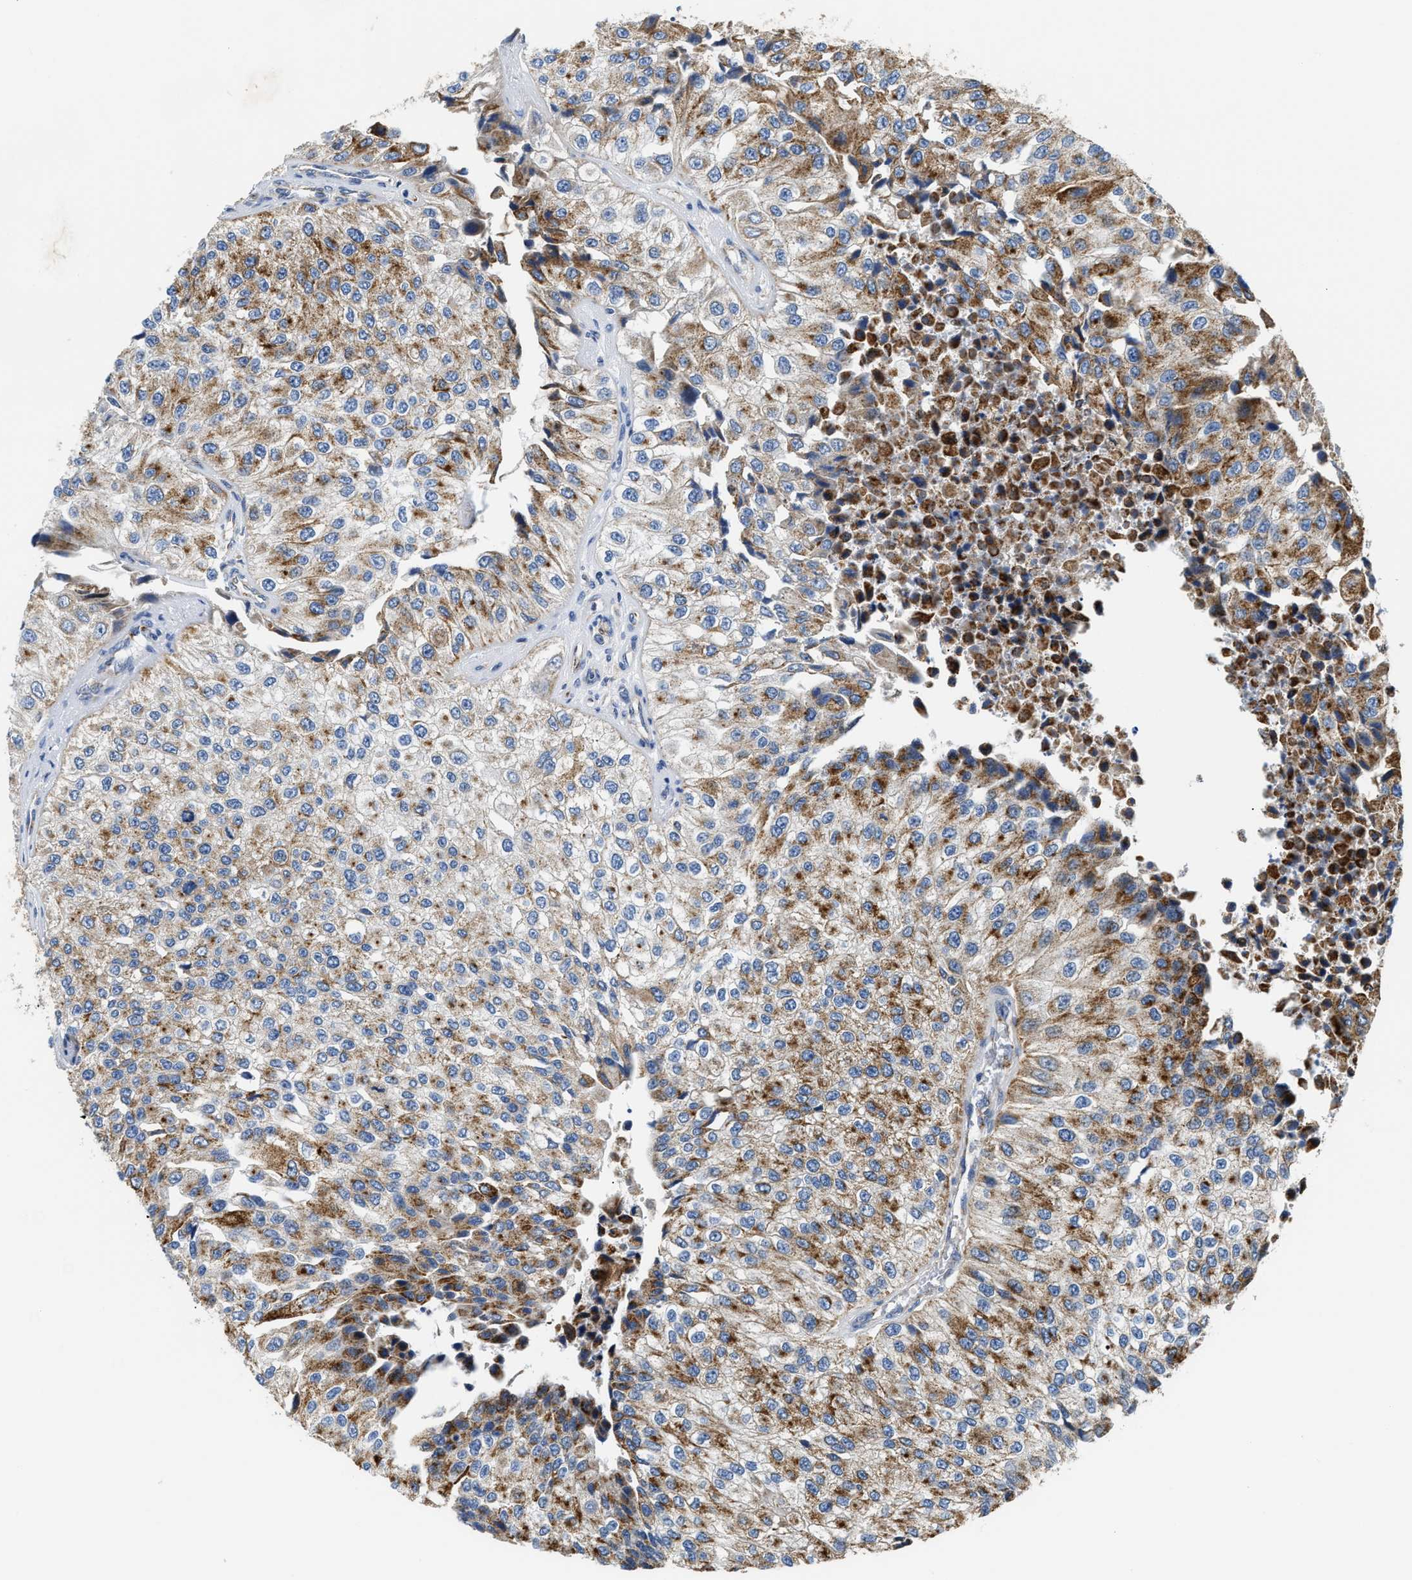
{"staining": {"intensity": "moderate", "quantity": ">75%", "location": "cytoplasmic/membranous"}, "tissue": "urothelial cancer", "cell_type": "Tumor cells", "image_type": "cancer", "snomed": [{"axis": "morphology", "description": "Urothelial carcinoma, High grade"}, {"axis": "topography", "description": "Kidney"}, {"axis": "topography", "description": "Urinary bladder"}], "caption": "High-magnification brightfield microscopy of urothelial carcinoma (high-grade) stained with DAB (brown) and counterstained with hematoxylin (blue). tumor cells exhibit moderate cytoplasmic/membranous expression is identified in about>75% of cells.", "gene": "CCM2", "patient": {"sex": "male", "age": 77}}